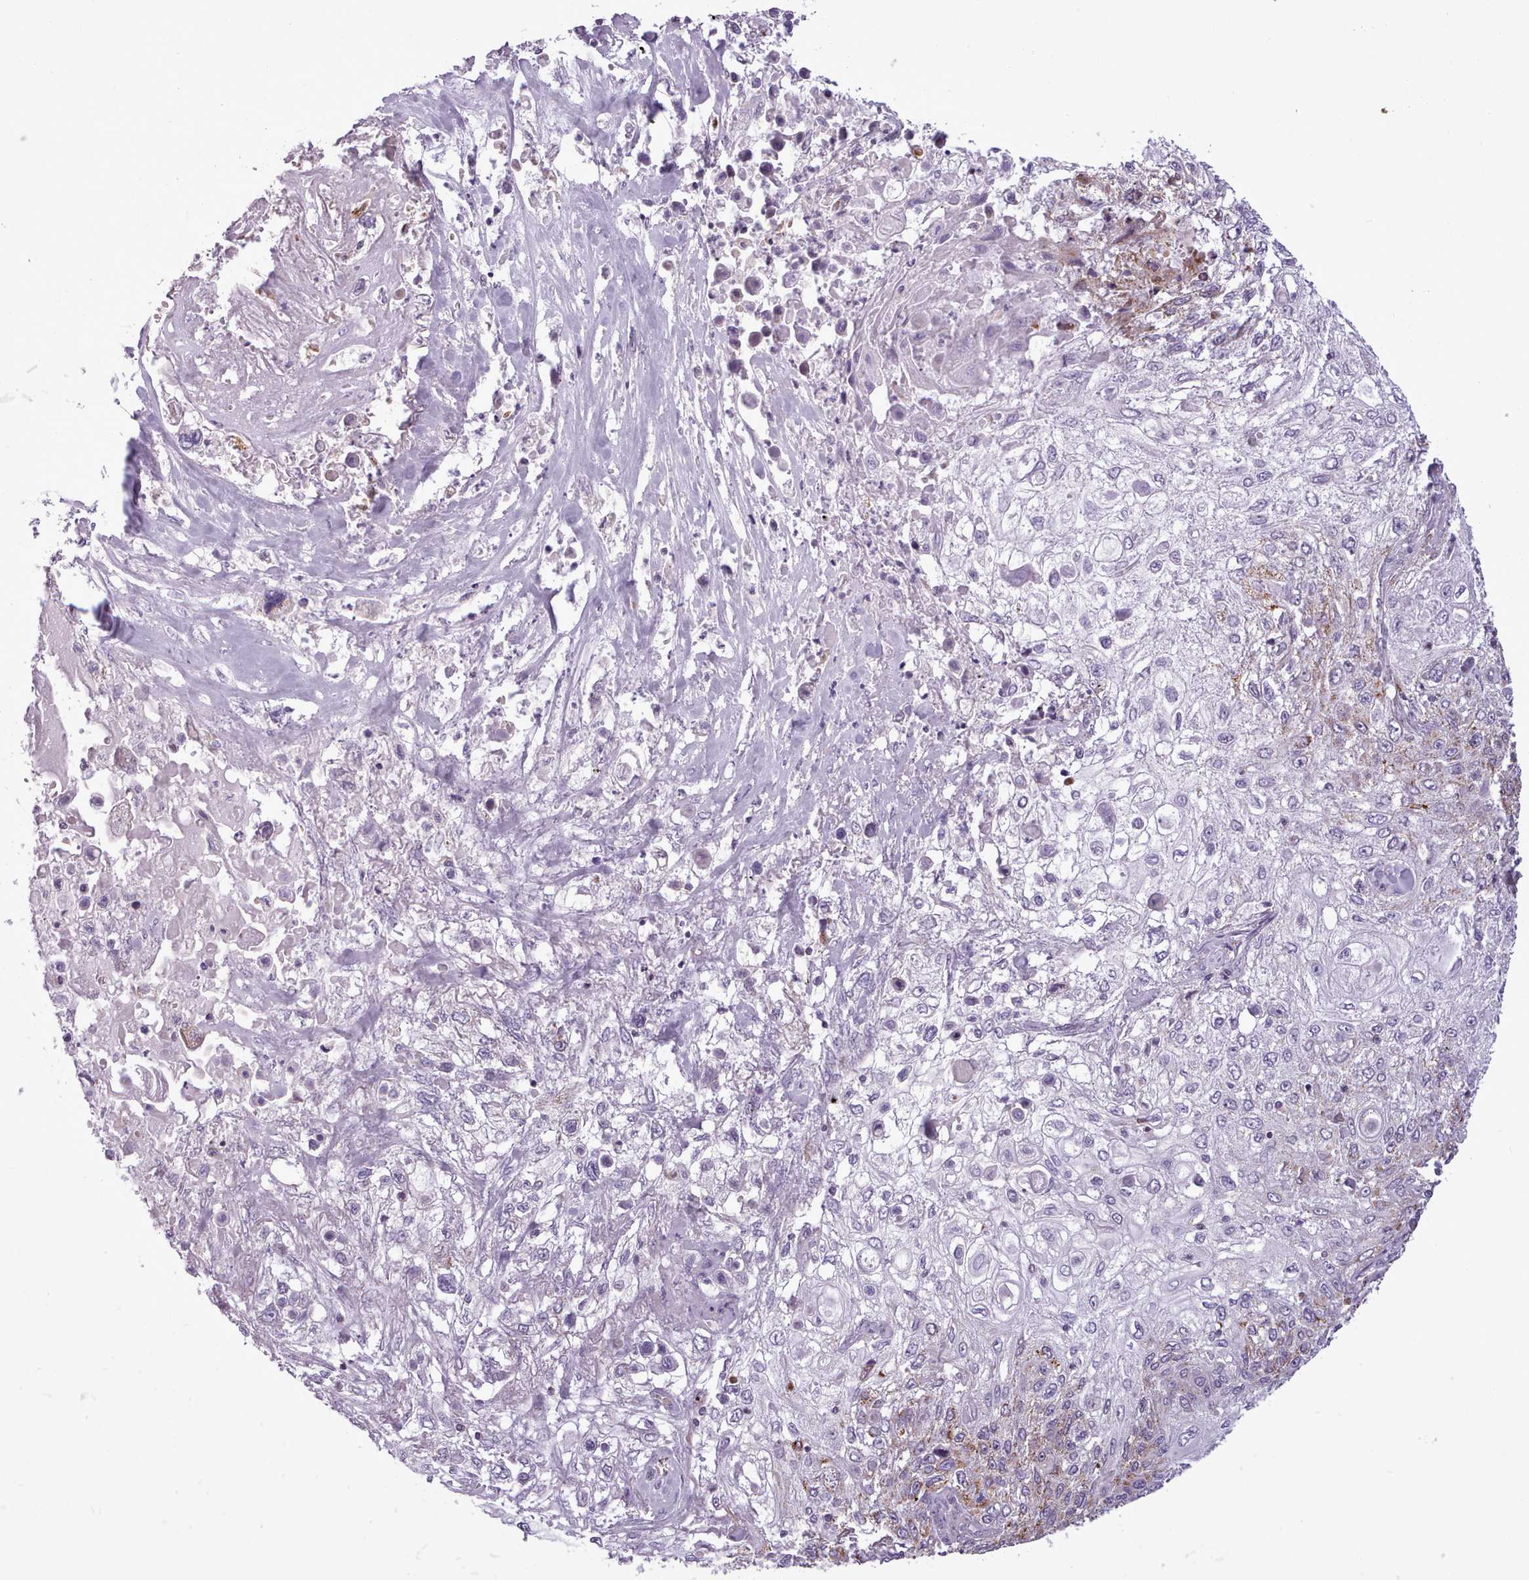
{"staining": {"intensity": "moderate", "quantity": ">75%", "location": "cytoplasmic/membranous"}, "tissue": "lung cancer", "cell_type": "Tumor cells", "image_type": "cancer", "snomed": [{"axis": "morphology", "description": "Squamous cell carcinoma, NOS"}, {"axis": "topography", "description": "Lung"}], "caption": "A brown stain highlights moderate cytoplasmic/membranous expression of a protein in lung cancer (squamous cell carcinoma) tumor cells.", "gene": "AVL9", "patient": {"sex": "female", "age": 69}}